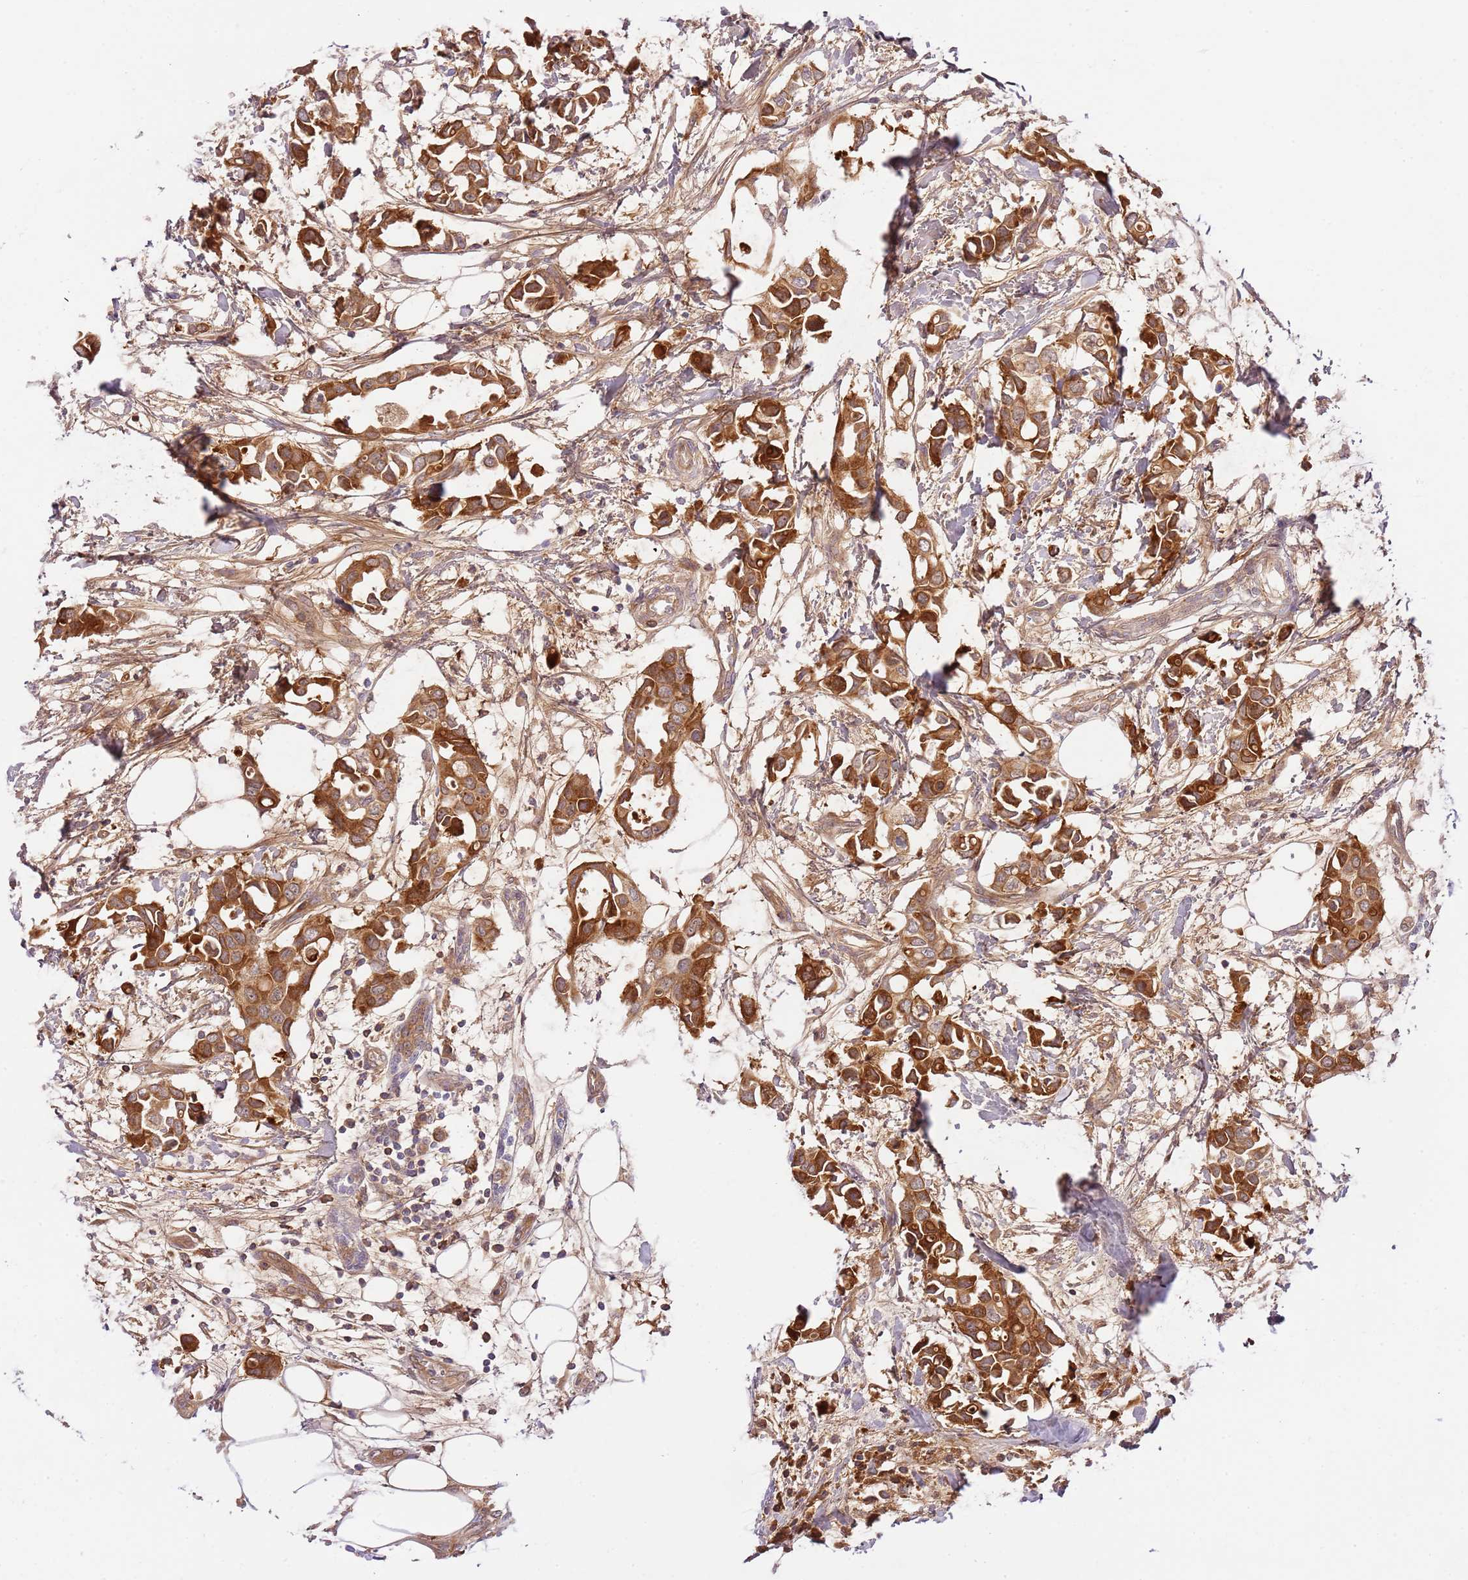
{"staining": {"intensity": "strong", "quantity": ">75%", "location": "cytoplasmic/membranous"}, "tissue": "breast cancer", "cell_type": "Tumor cells", "image_type": "cancer", "snomed": [{"axis": "morphology", "description": "Duct carcinoma"}, {"axis": "topography", "description": "Breast"}], "caption": "Tumor cells show strong cytoplasmic/membranous positivity in approximately >75% of cells in infiltrating ductal carcinoma (breast).", "gene": "C8G", "patient": {"sex": "female", "age": 41}}